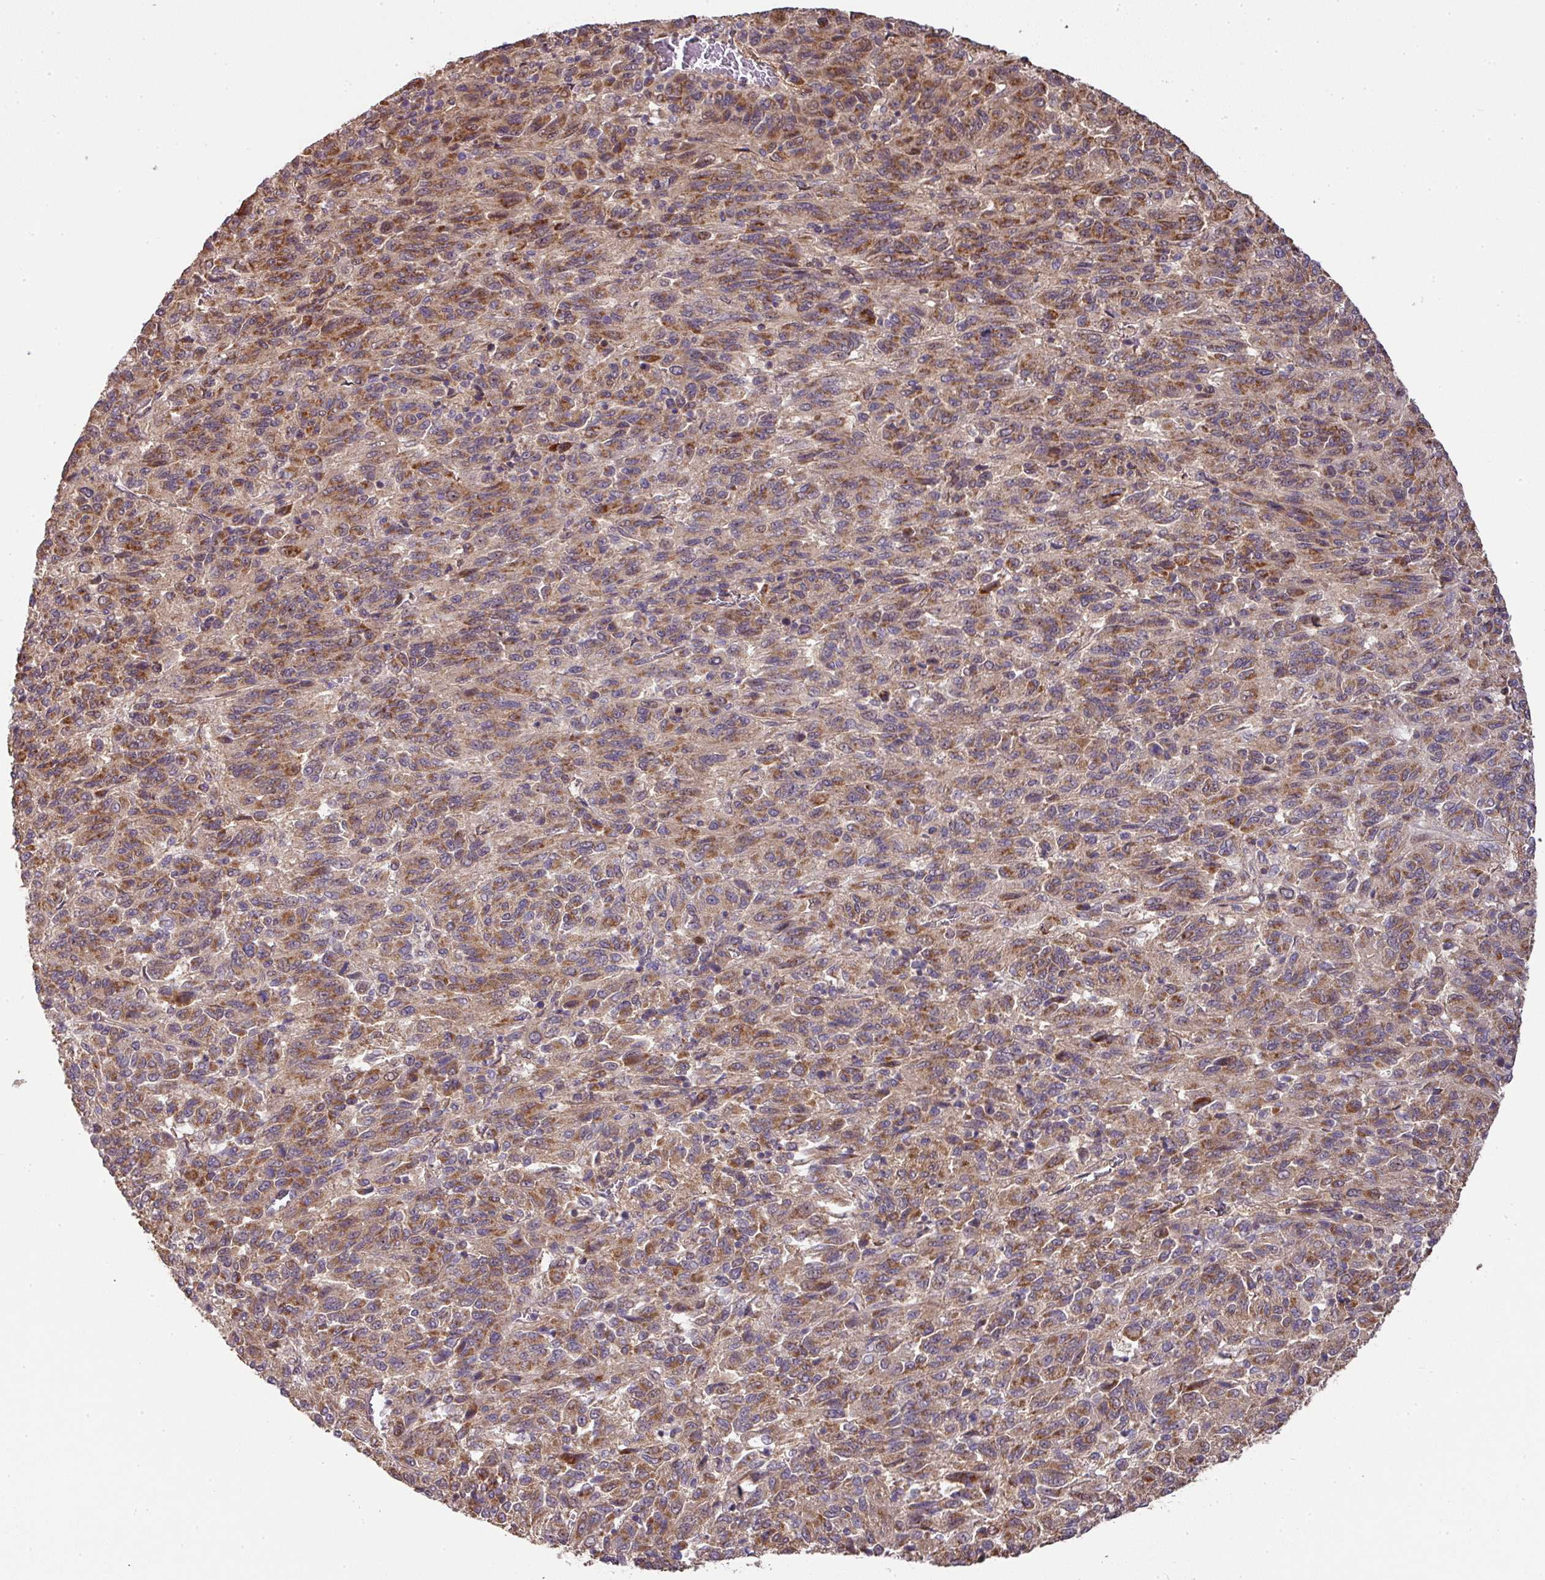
{"staining": {"intensity": "moderate", "quantity": ">75%", "location": "cytoplasmic/membranous"}, "tissue": "melanoma", "cell_type": "Tumor cells", "image_type": "cancer", "snomed": [{"axis": "morphology", "description": "Malignant melanoma, Metastatic site"}, {"axis": "topography", "description": "Lung"}], "caption": "IHC histopathology image of neoplastic tissue: malignant melanoma (metastatic site) stained using IHC exhibits medium levels of moderate protein expression localized specifically in the cytoplasmic/membranous of tumor cells, appearing as a cytoplasmic/membranous brown color.", "gene": "STK35", "patient": {"sex": "male", "age": 64}}